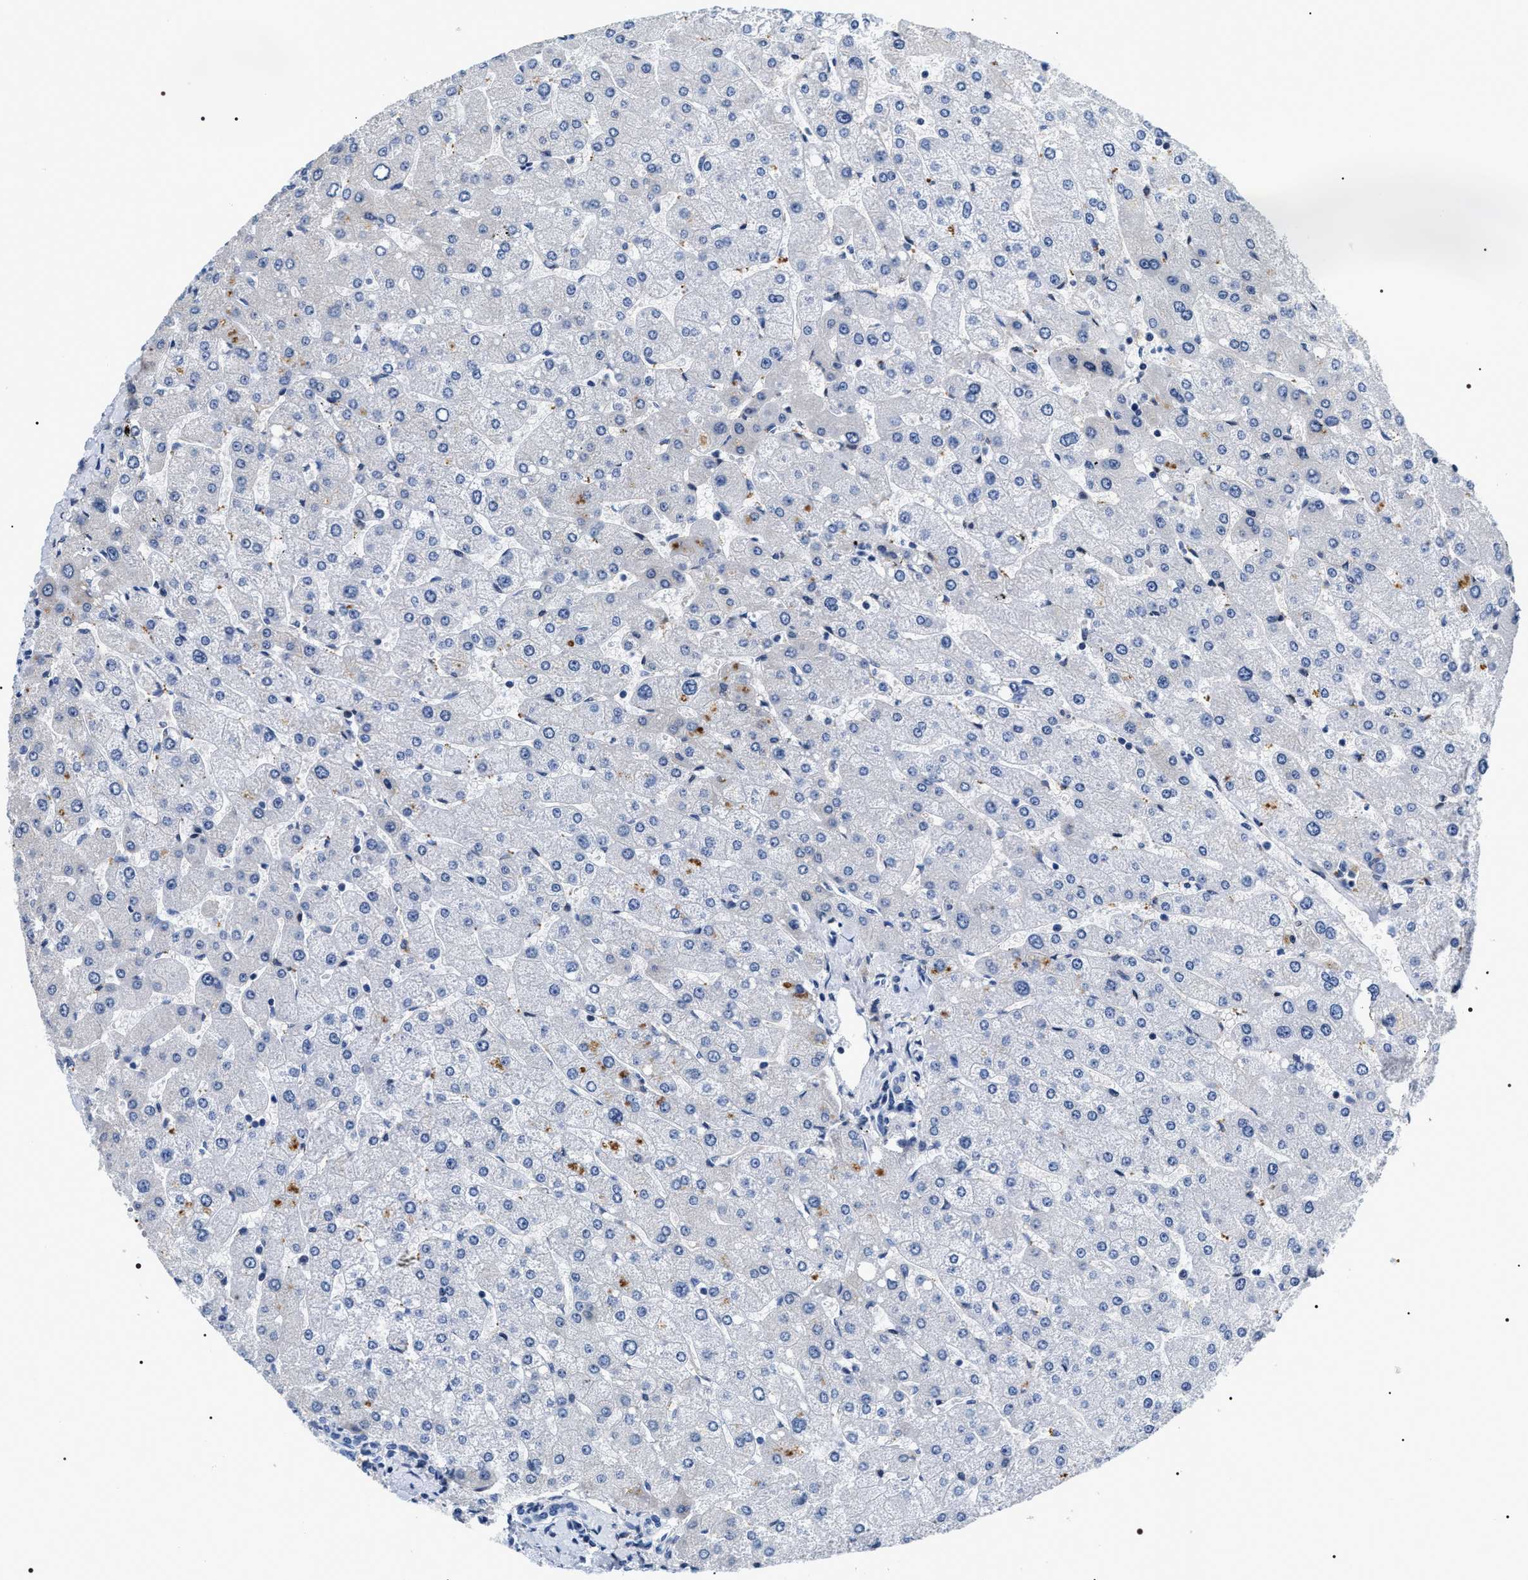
{"staining": {"intensity": "negative", "quantity": "none", "location": "none"}, "tissue": "liver", "cell_type": "Cholangiocytes", "image_type": "normal", "snomed": [{"axis": "morphology", "description": "Normal tissue, NOS"}, {"axis": "topography", "description": "Liver"}], "caption": "Immunohistochemistry (IHC) of benign human liver shows no staining in cholangiocytes.", "gene": "BAG2", "patient": {"sex": "male", "age": 55}}